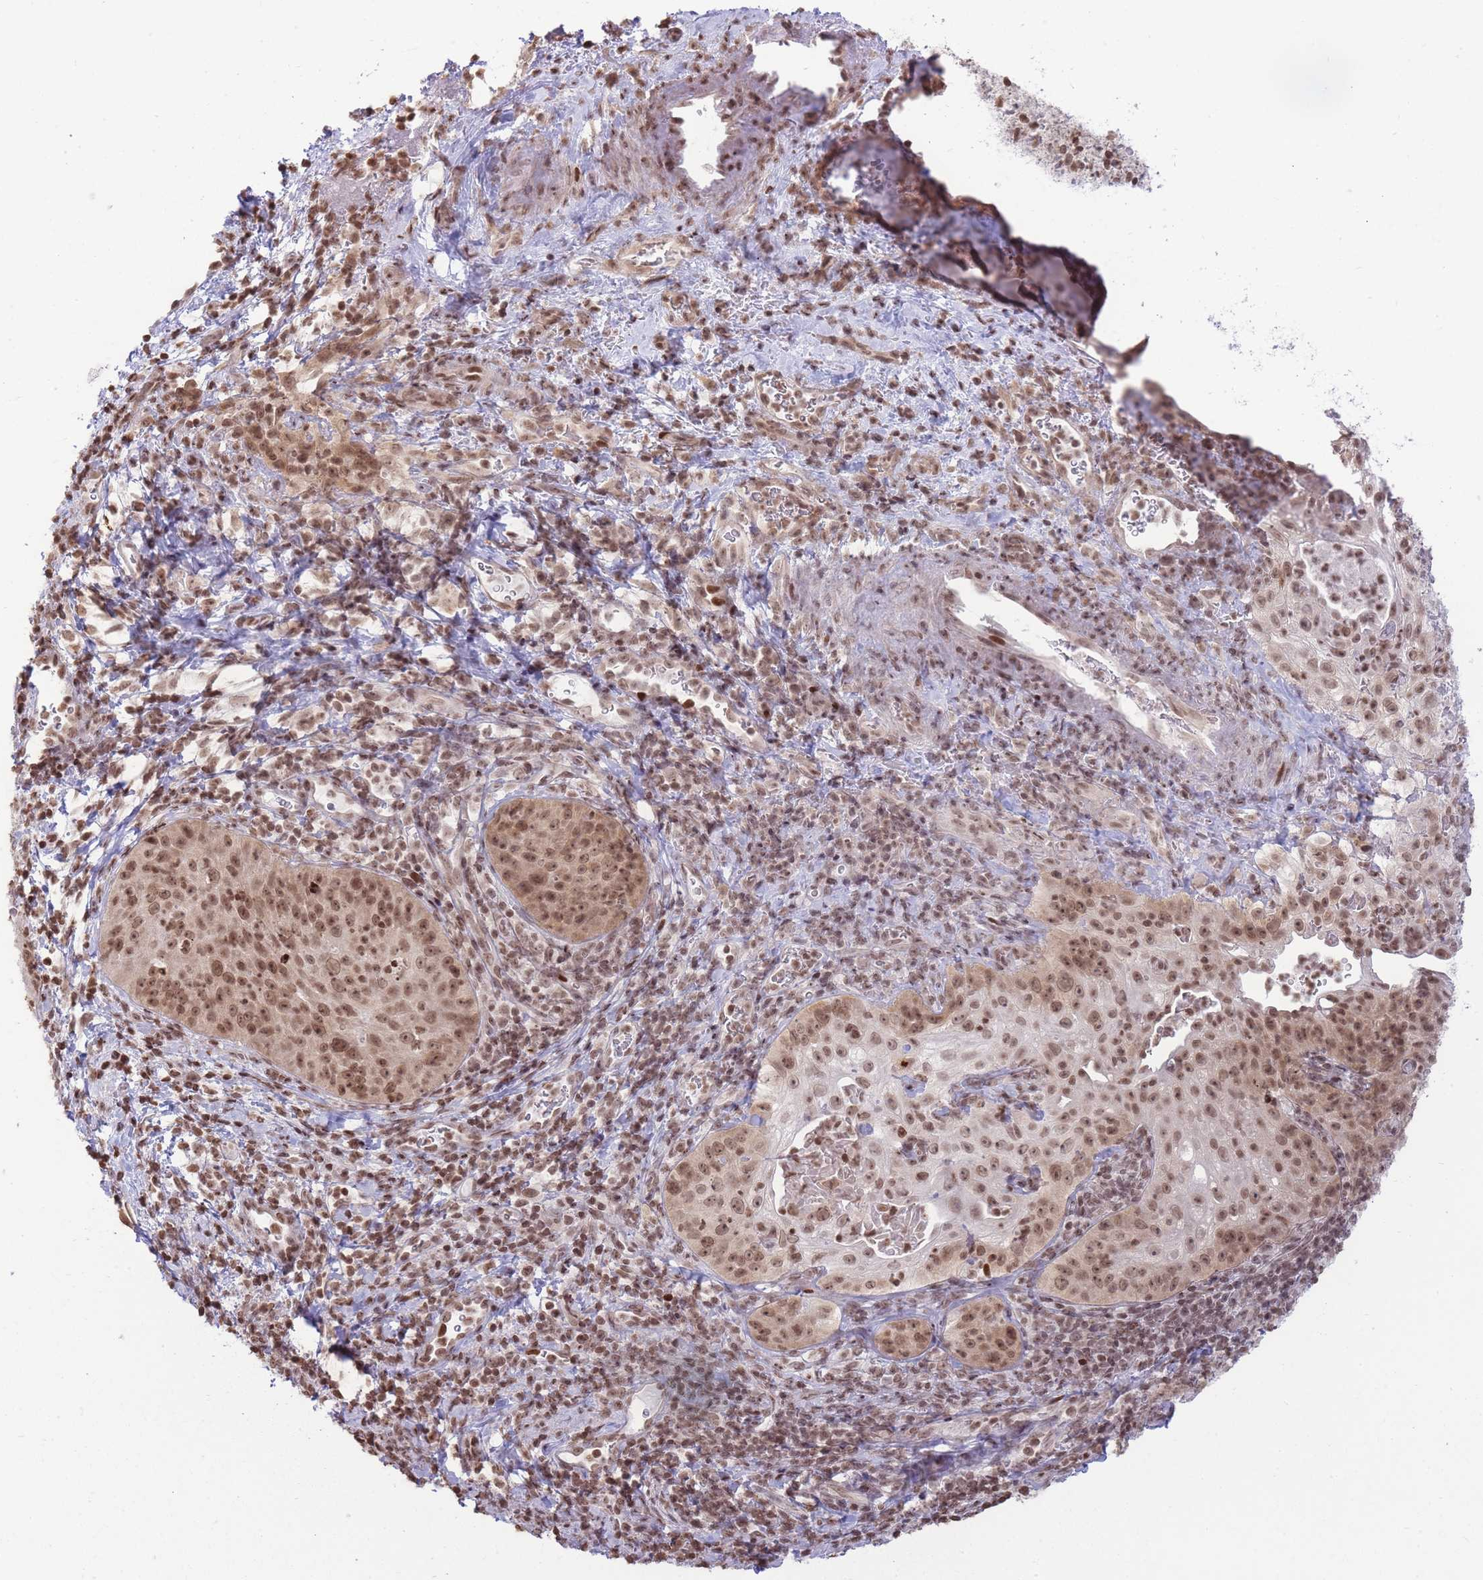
{"staining": {"intensity": "moderate", "quantity": ">75%", "location": "nuclear"}, "tissue": "cervical cancer", "cell_type": "Tumor cells", "image_type": "cancer", "snomed": [{"axis": "morphology", "description": "Squamous cell carcinoma, NOS"}, {"axis": "topography", "description": "Cervix"}], "caption": "An immunohistochemistry (IHC) image of neoplastic tissue is shown. Protein staining in brown highlights moderate nuclear positivity in cervical cancer (squamous cell carcinoma) within tumor cells.", "gene": "SHISAL1", "patient": {"sex": "female", "age": 52}}